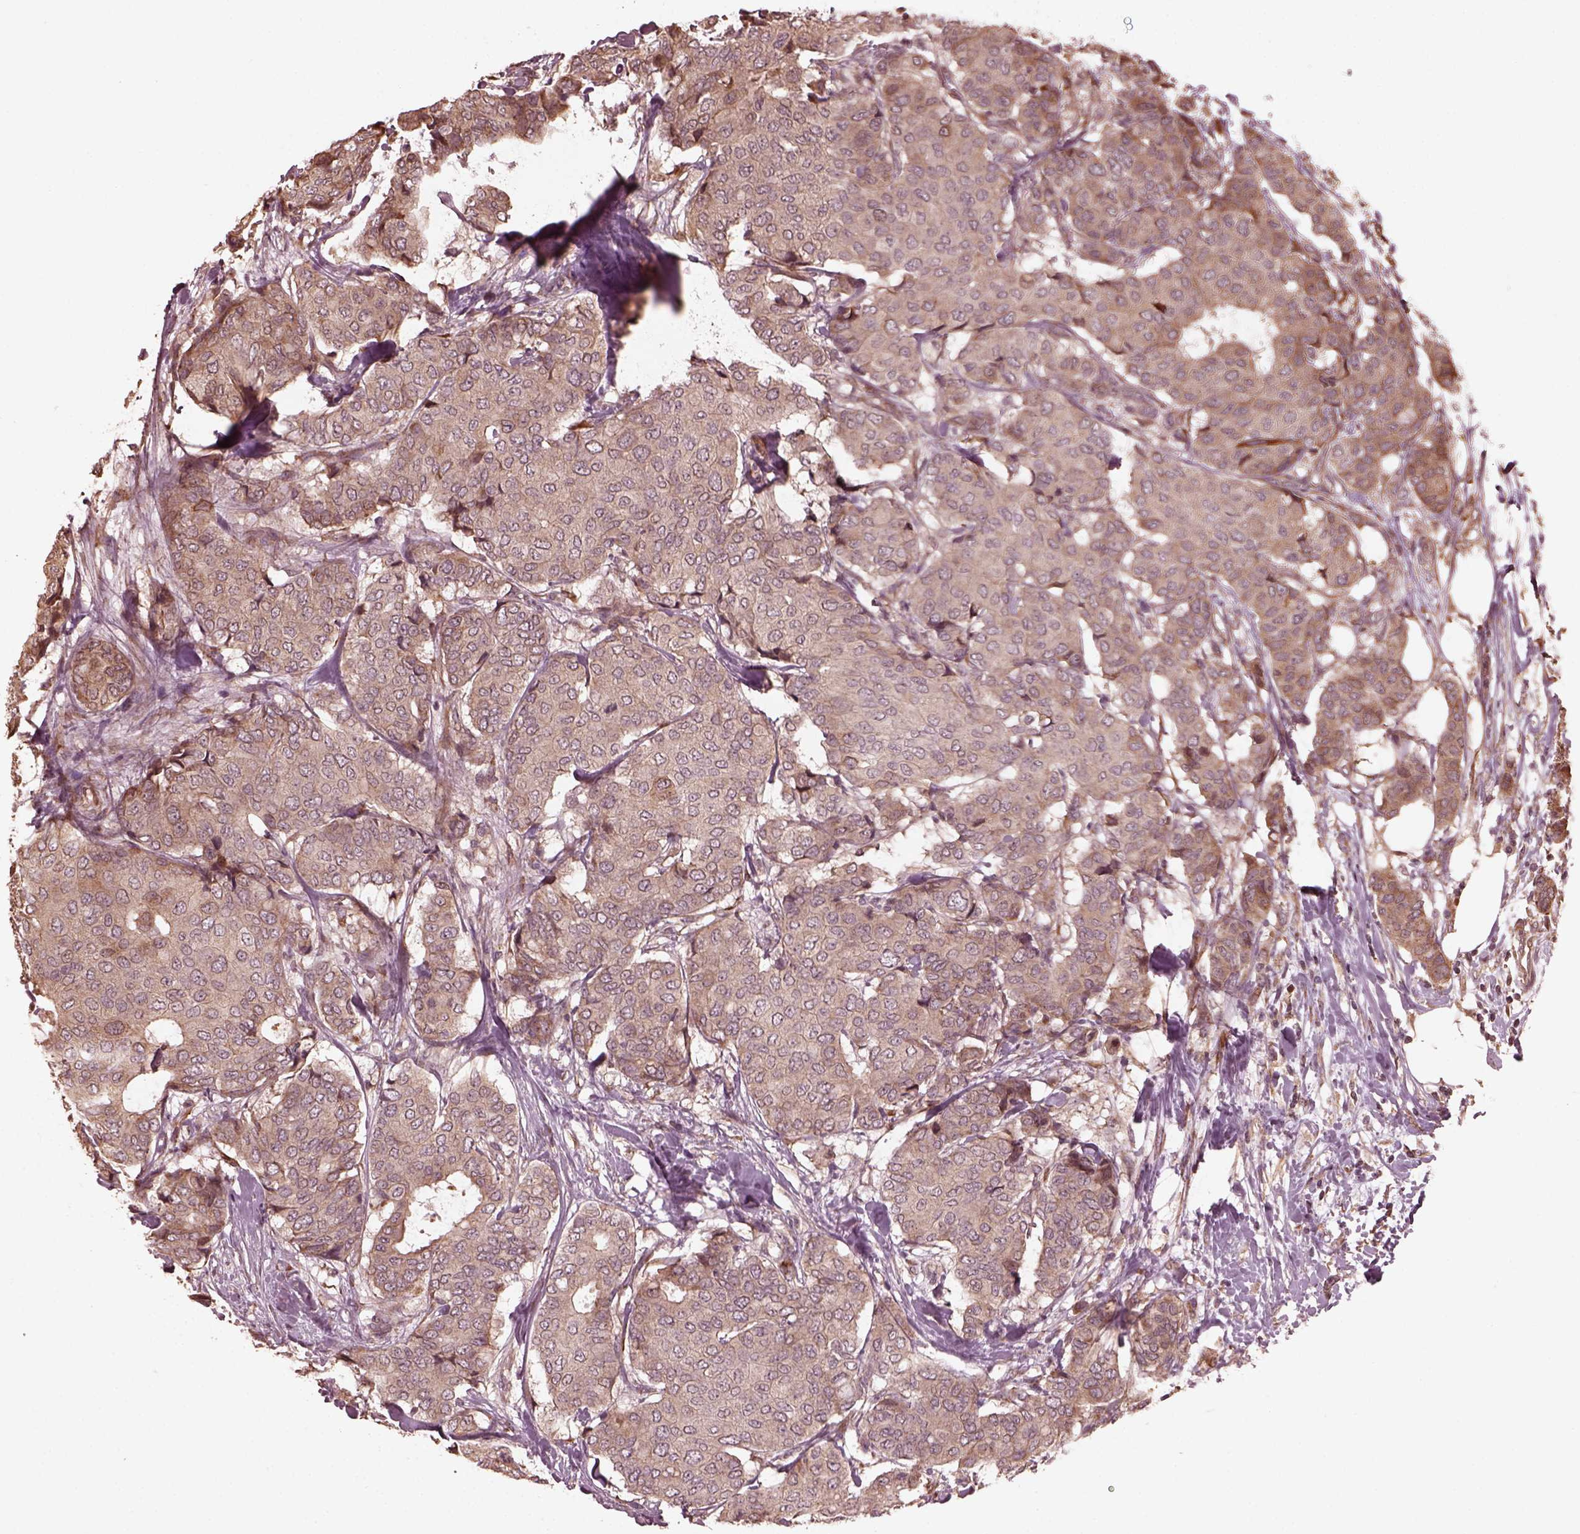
{"staining": {"intensity": "weak", "quantity": ">75%", "location": "cytoplasmic/membranous"}, "tissue": "breast cancer", "cell_type": "Tumor cells", "image_type": "cancer", "snomed": [{"axis": "morphology", "description": "Duct carcinoma"}, {"axis": "topography", "description": "Breast"}], "caption": "The image demonstrates a brown stain indicating the presence of a protein in the cytoplasmic/membranous of tumor cells in breast intraductal carcinoma.", "gene": "ZNF292", "patient": {"sex": "female", "age": 75}}